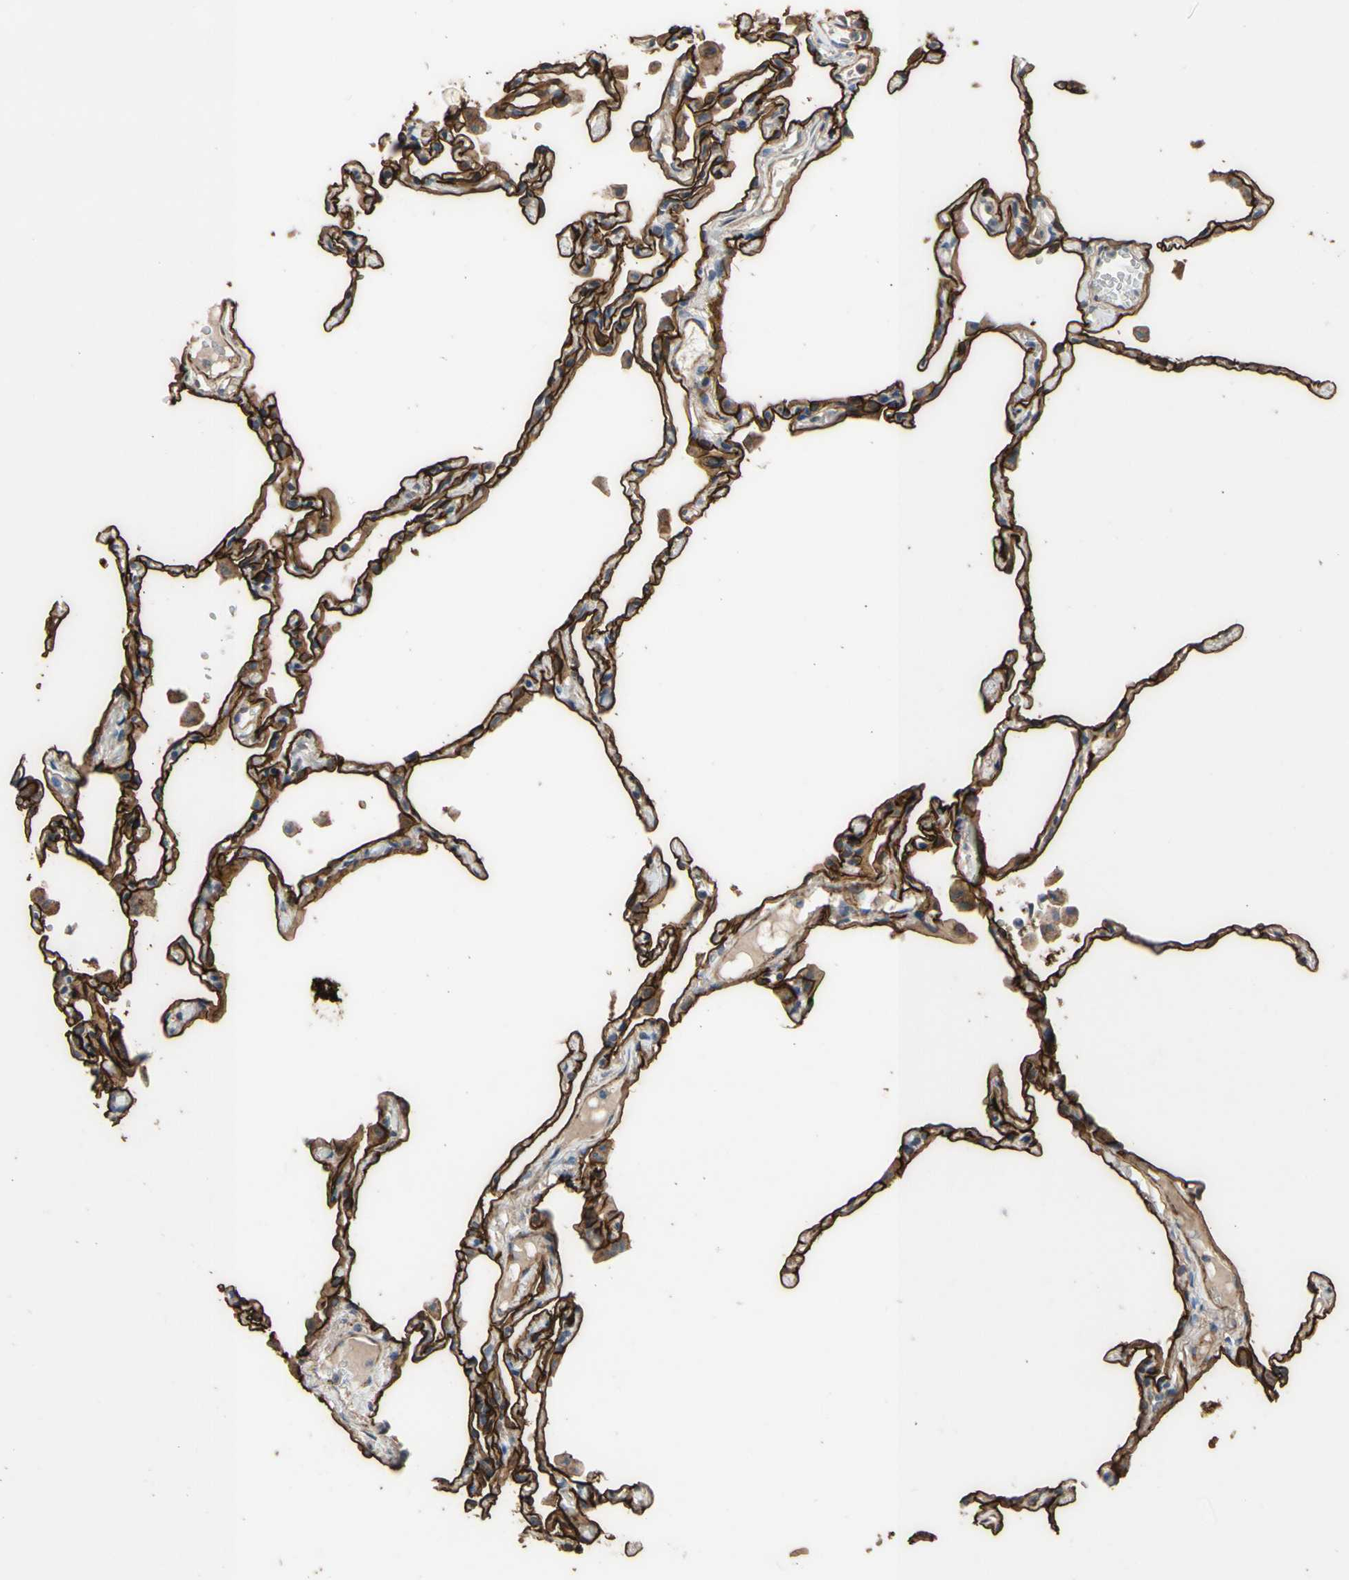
{"staining": {"intensity": "strong", "quantity": ">75%", "location": "cytoplasmic/membranous"}, "tissue": "lung", "cell_type": "Alveolar cells", "image_type": "normal", "snomed": [{"axis": "morphology", "description": "Normal tissue, NOS"}, {"axis": "topography", "description": "Lung"}], "caption": "Unremarkable lung reveals strong cytoplasmic/membranous staining in about >75% of alveolar cells, visualized by immunohistochemistry.", "gene": "SUSD2", "patient": {"sex": "female", "age": 49}}